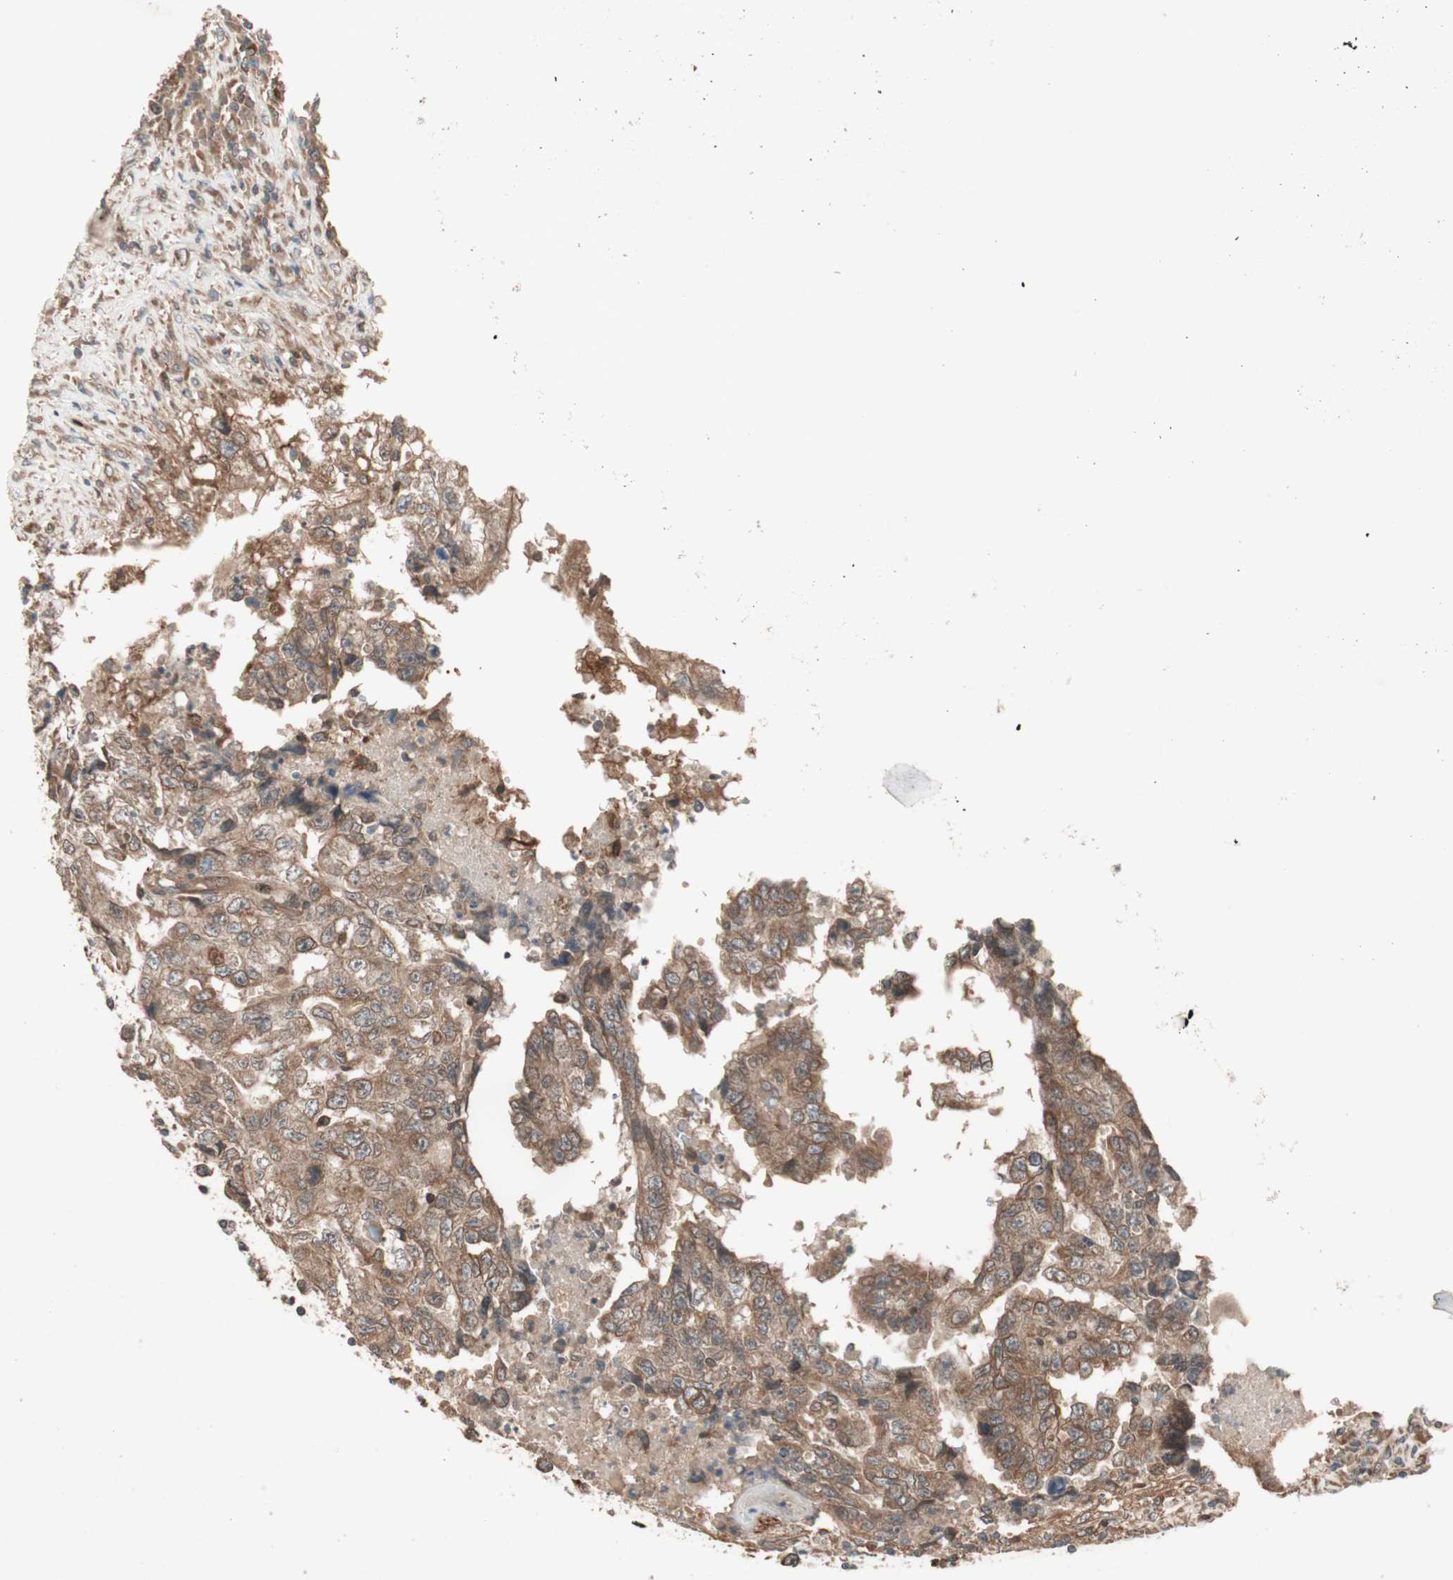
{"staining": {"intensity": "moderate", "quantity": ">75%", "location": "cytoplasmic/membranous"}, "tissue": "testis cancer", "cell_type": "Tumor cells", "image_type": "cancer", "snomed": [{"axis": "morphology", "description": "Necrosis, NOS"}, {"axis": "morphology", "description": "Carcinoma, Embryonal, NOS"}, {"axis": "topography", "description": "Testis"}], "caption": "Approximately >75% of tumor cells in testis embryonal carcinoma display moderate cytoplasmic/membranous protein expression as visualized by brown immunohistochemical staining.", "gene": "ATP6AP2", "patient": {"sex": "male", "age": 19}}